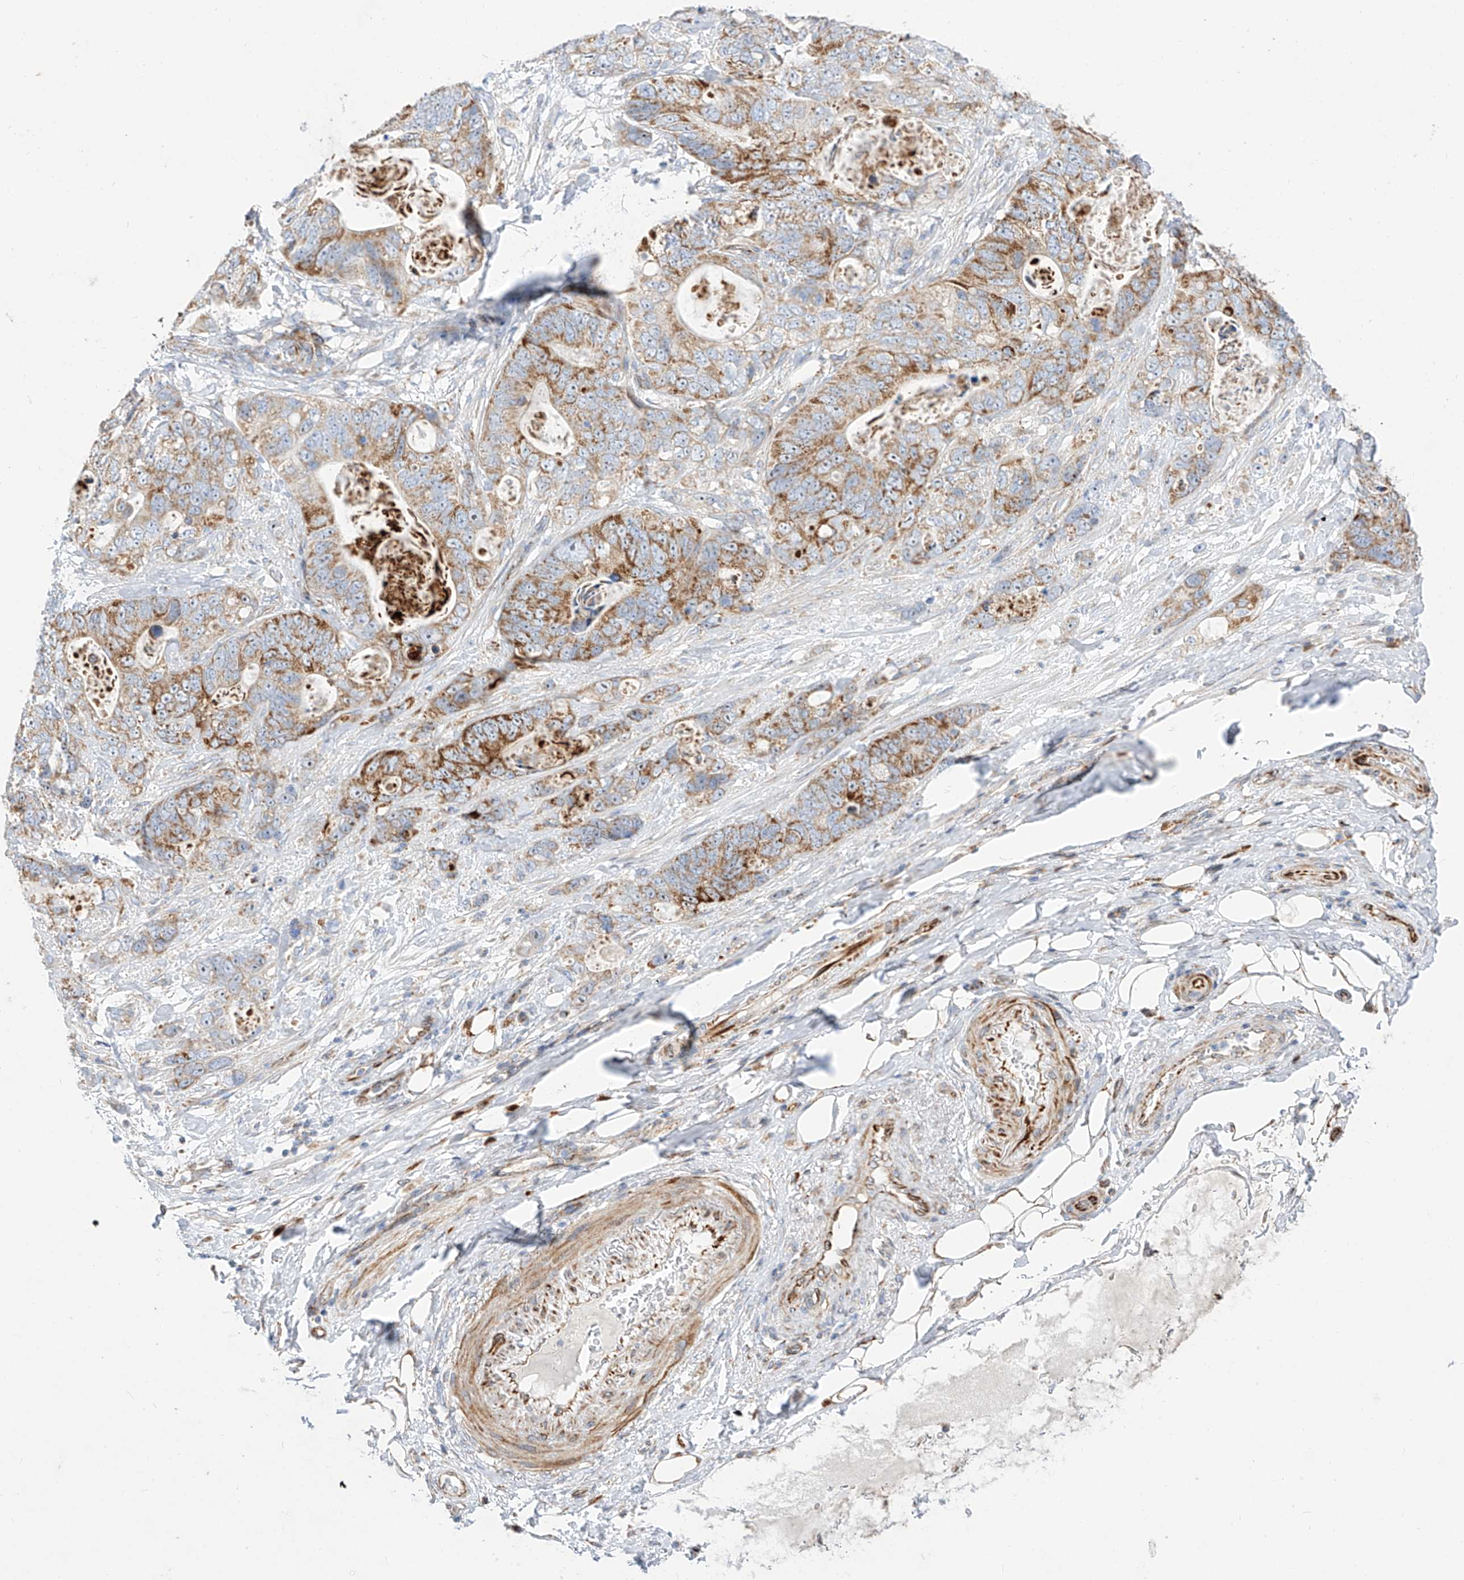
{"staining": {"intensity": "moderate", "quantity": ">75%", "location": "cytoplasmic/membranous"}, "tissue": "stomach cancer", "cell_type": "Tumor cells", "image_type": "cancer", "snomed": [{"axis": "morphology", "description": "Normal tissue, NOS"}, {"axis": "morphology", "description": "Adenocarcinoma, NOS"}, {"axis": "topography", "description": "Stomach"}], "caption": "There is medium levels of moderate cytoplasmic/membranous expression in tumor cells of stomach cancer, as demonstrated by immunohistochemical staining (brown color).", "gene": "CST9", "patient": {"sex": "female", "age": 89}}